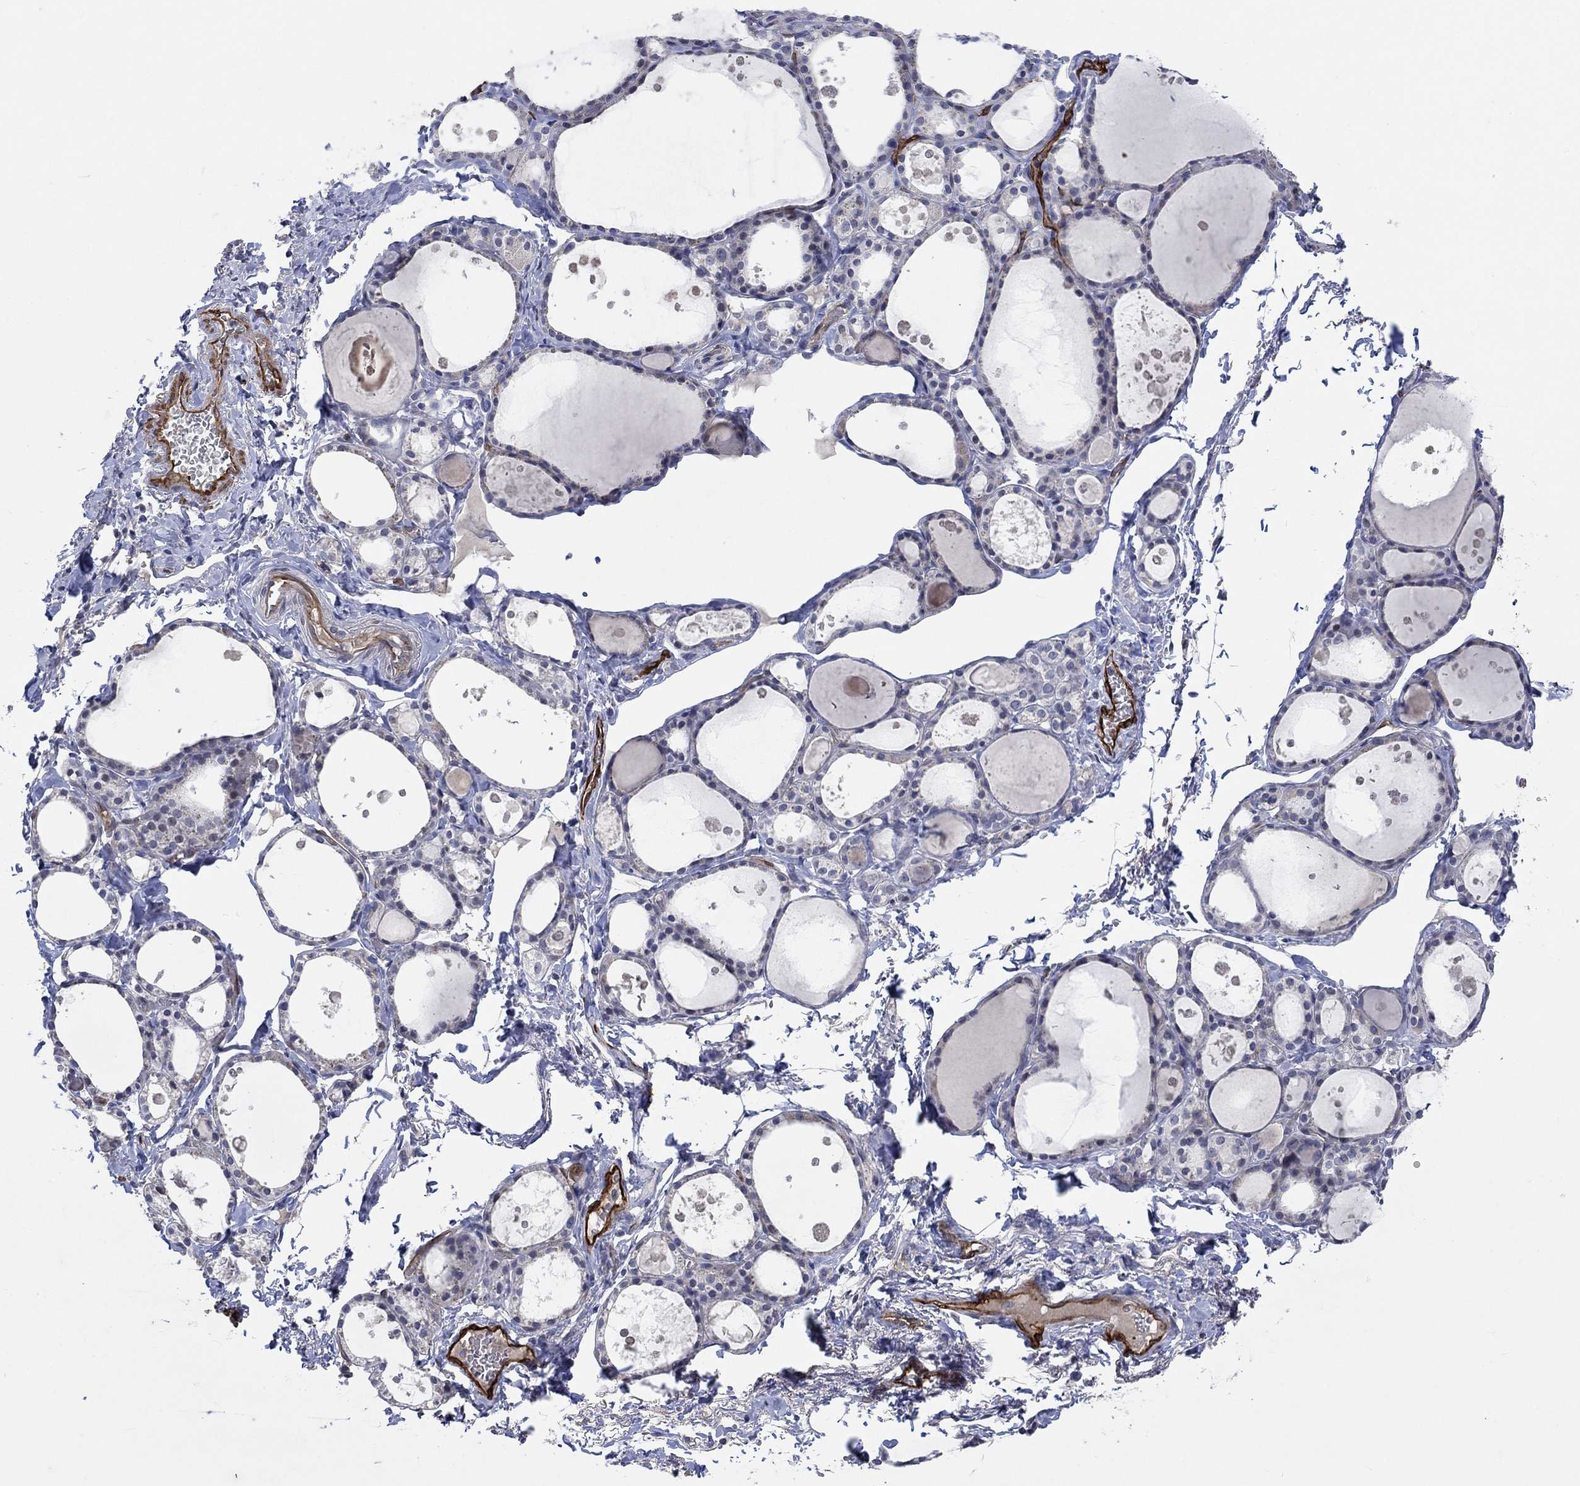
{"staining": {"intensity": "negative", "quantity": "none", "location": "none"}, "tissue": "thyroid gland", "cell_type": "Glandular cells", "image_type": "normal", "snomed": [{"axis": "morphology", "description": "Normal tissue, NOS"}, {"axis": "topography", "description": "Thyroid gland"}], "caption": "Normal thyroid gland was stained to show a protein in brown. There is no significant staining in glandular cells. (DAB IHC visualized using brightfield microscopy, high magnification).", "gene": "TGM2", "patient": {"sex": "male", "age": 68}}